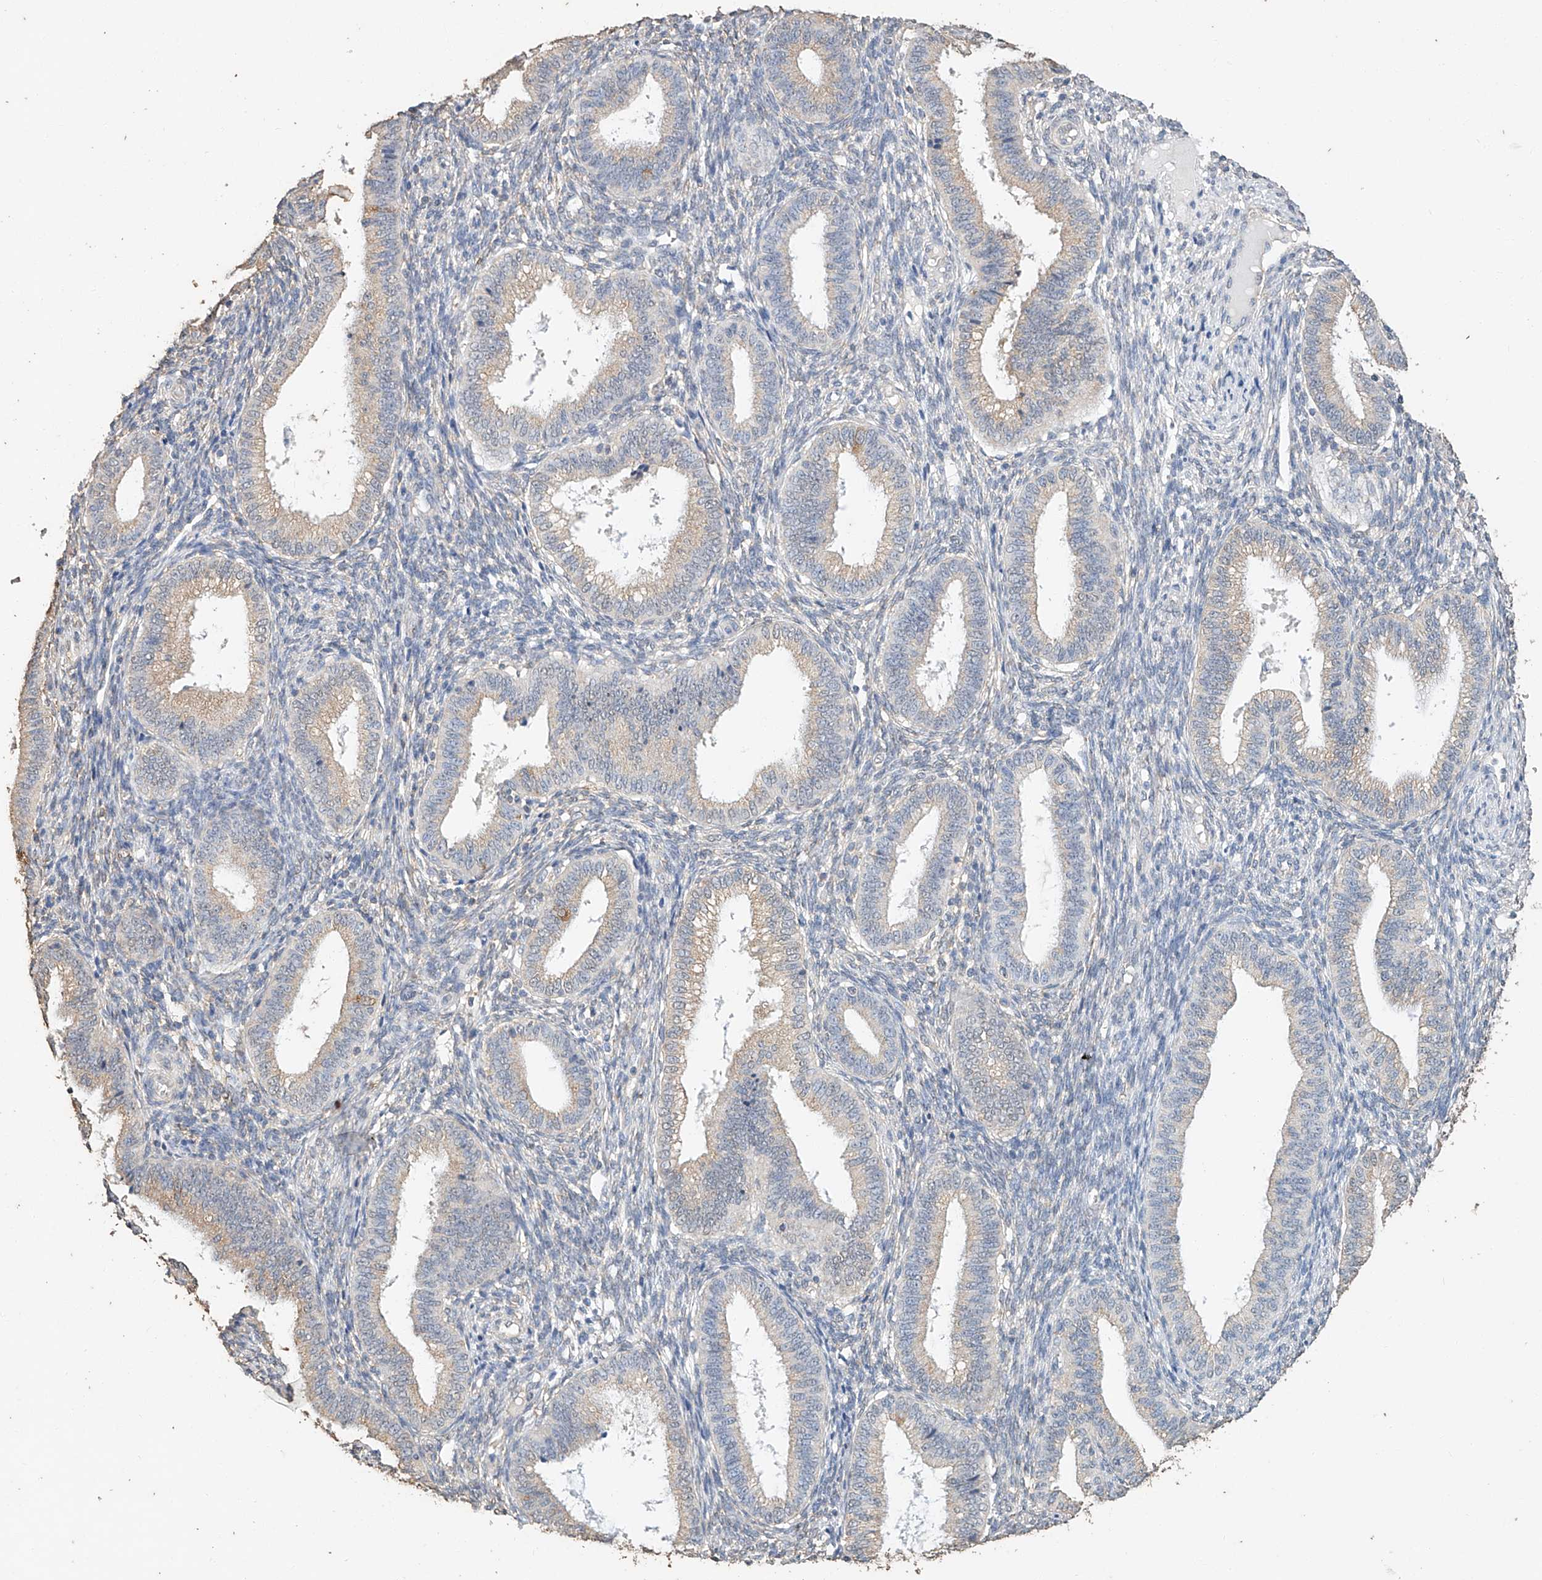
{"staining": {"intensity": "negative", "quantity": "none", "location": "none"}, "tissue": "endometrium", "cell_type": "Cells in endometrial stroma", "image_type": "normal", "snomed": [{"axis": "morphology", "description": "Normal tissue, NOS"}, {"axis": "topography", "description": "Endometrium"}], "caption": "A high-resolution histopathology image shows immunohistochemistry (IHC) staining of benign endometrium, which displays no significant expression in cells in endometrial stroma. (Stains: DAB (3,3'-diaminobenzidine) immunohistochemistry with hematoxylin counter stain, Microscopy: brightfield microscopy at high magnification).", "gene": "CERS4", "patient": {"sex": "female", "age": 39}}